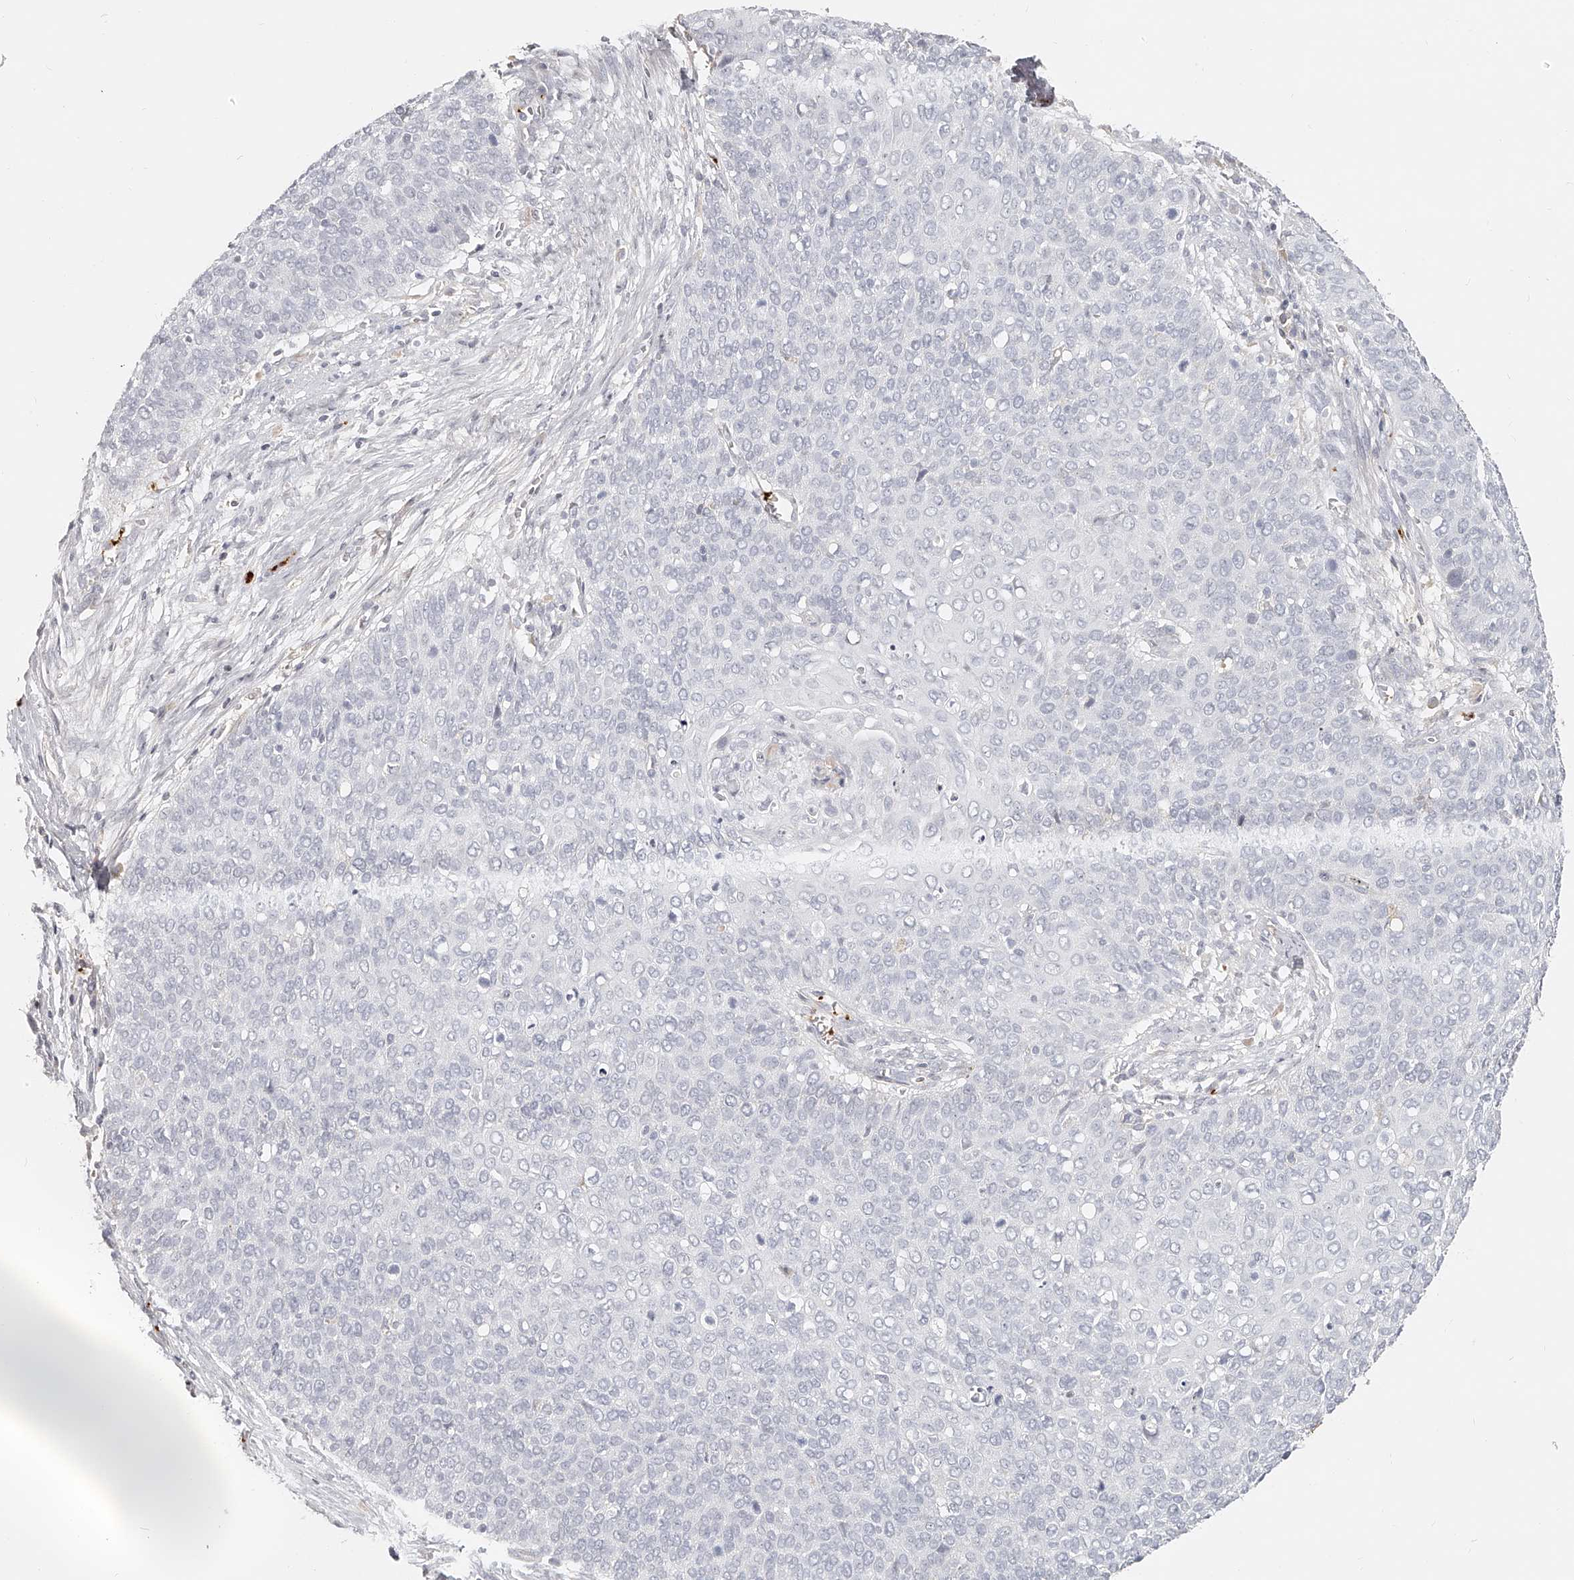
{"staining": {"intensity": "negative", "quantity": "none", "location": "none"}, "tissue": "cervical cancer", "cell_type": "Tumor cells", "image_type": "cancer", "snomed": [{"axis": "morphology", "description": "Squamous cell carcinoma, NOS"}, {"axis": "topography", "description": "Cervix"}], "caption": "Cervical squamous cell carcinoma was stained to show a protein in brown. There is no significant expression in tumor cells.", "gene": "ITGB3", "patient": {"sex": "female", "age": 39}}